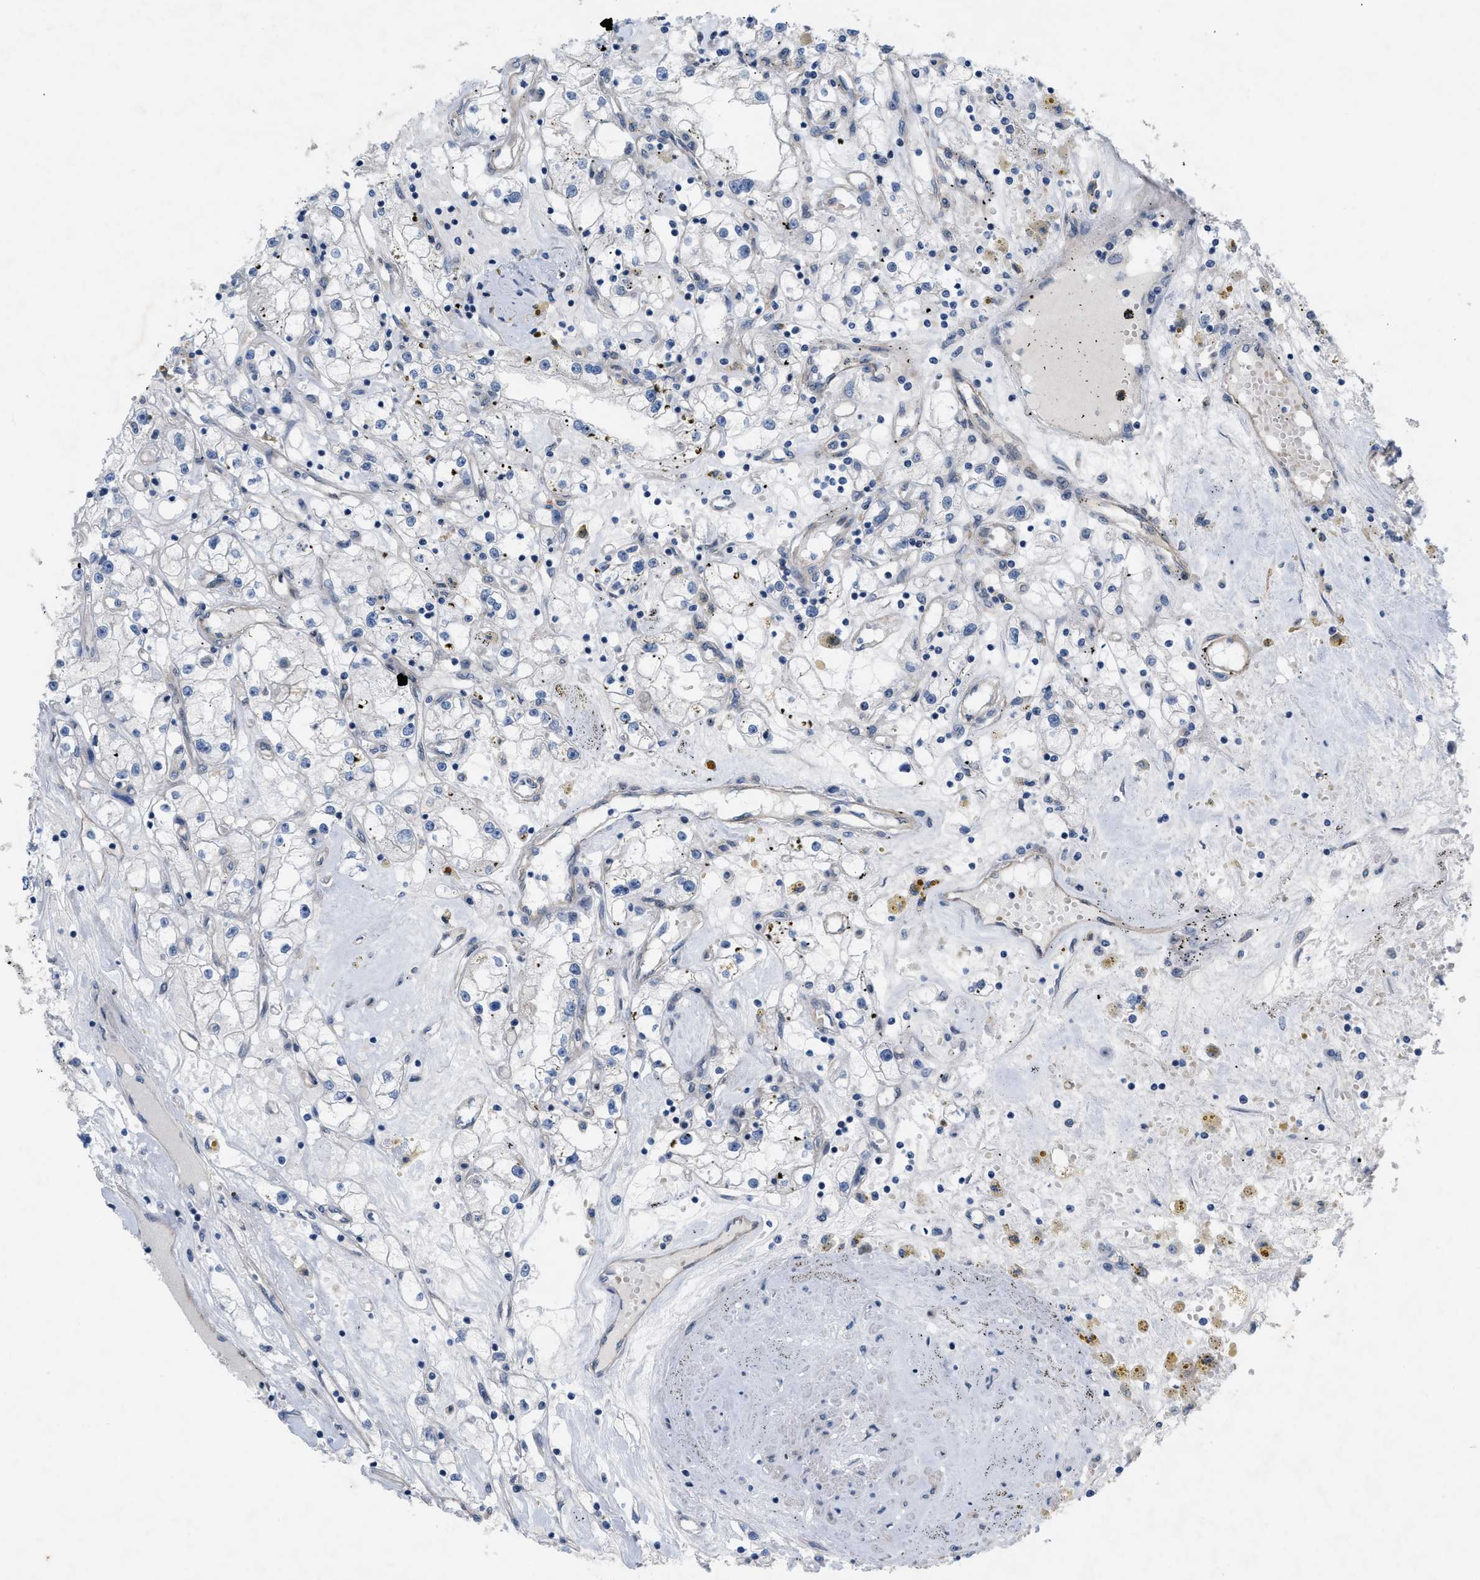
{"staining": {"intensity": "negative", "quantity": "none", "location": "none"}, "tissue": "renal cancer", "cell_type": "Tumor cells", "image_type": "cancer", "snomed": [{"axis": "morphology", "description": "Adenocarcinoma, NOS"}, {"axis": "topography", "description": "Kidney"}], "caption": "Immunohistochemistry of human renal cancer reveals no positivity in tumor cells. The staining is performed using DAB brown chromogen with nuclei counter-stained in using hematoxylin.", "gene": "NDEL1", "patient": {"sex": "male", "age": 56}}